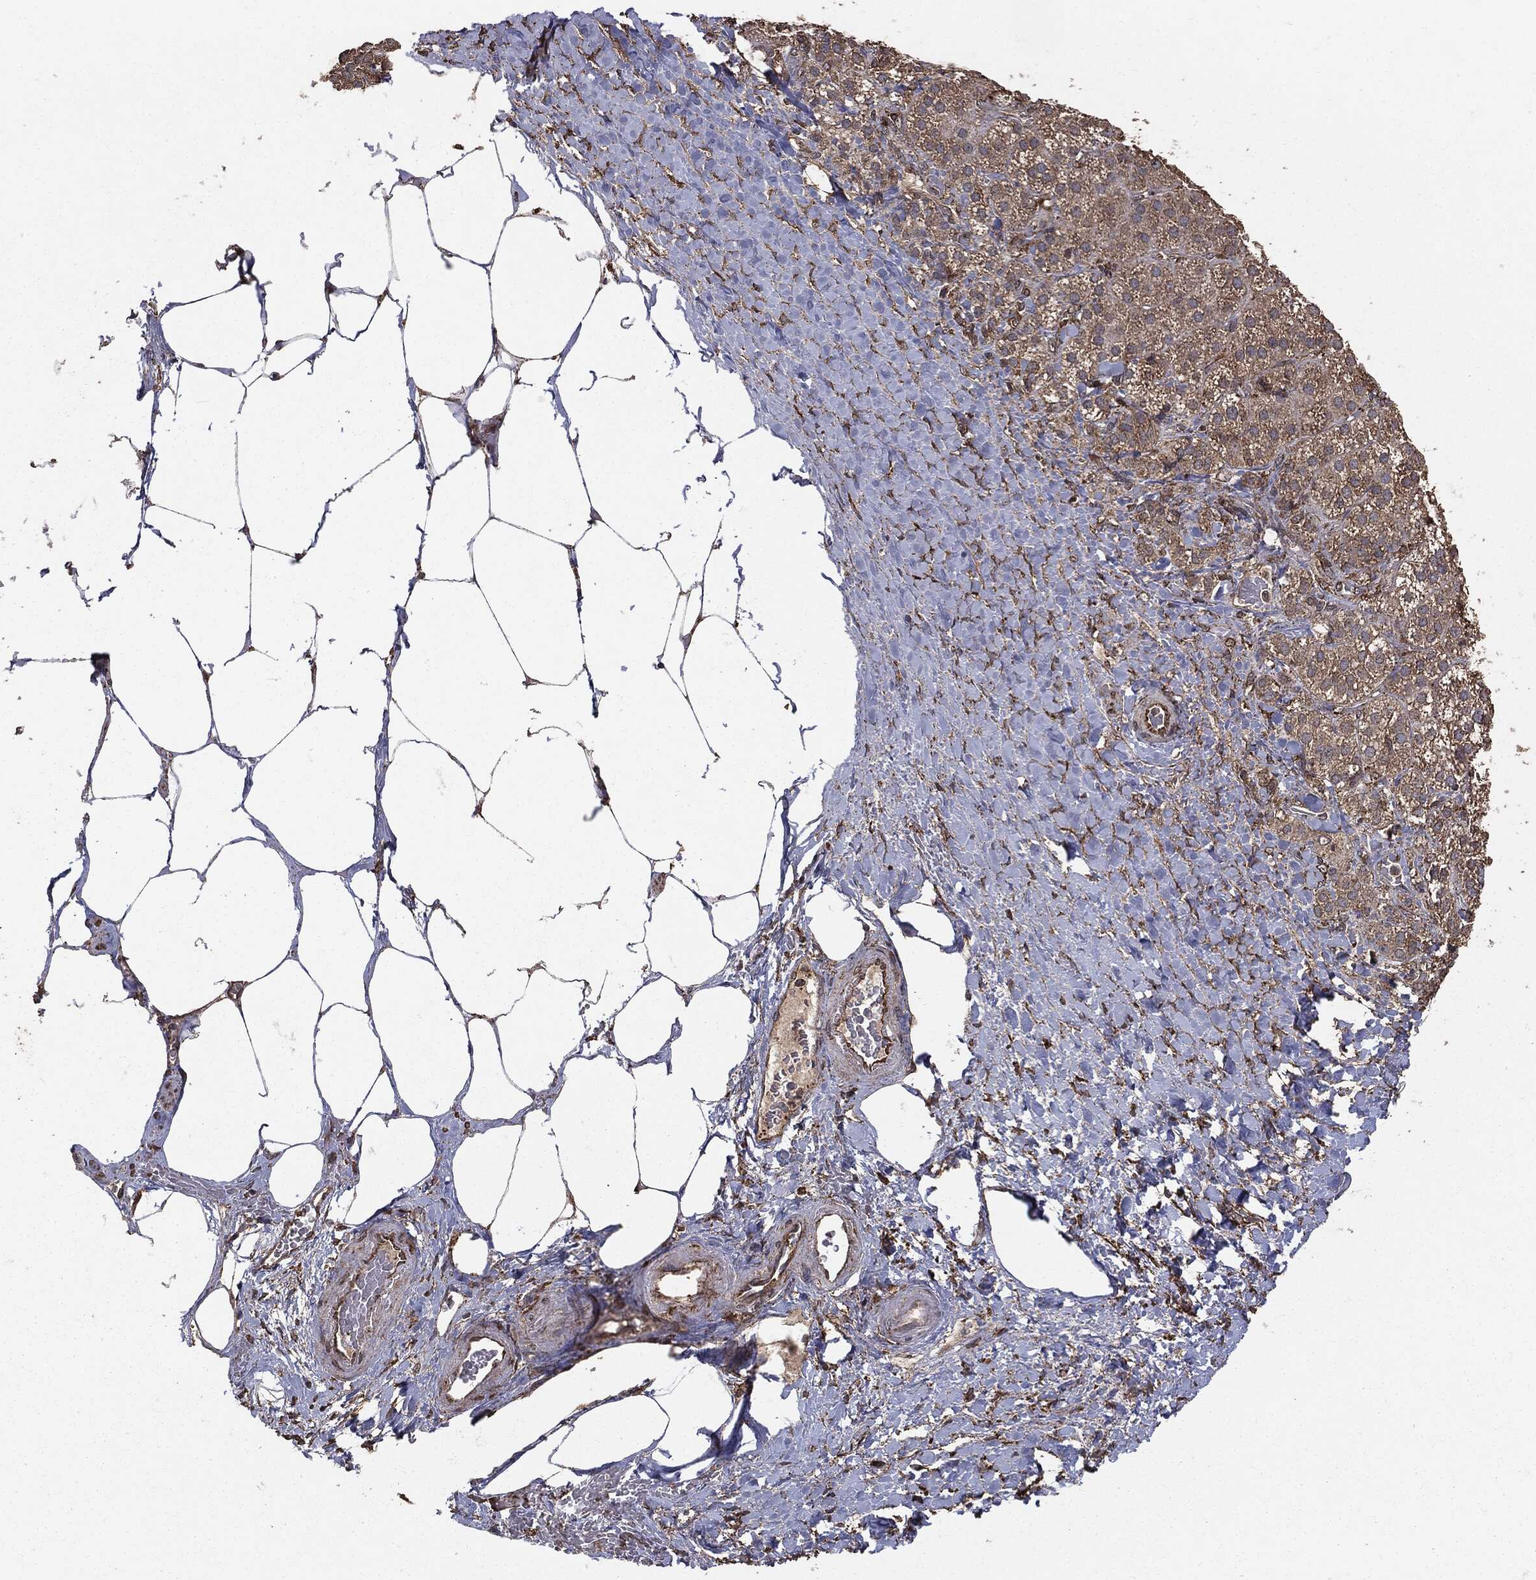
{"staining": {"intensity": "weak", "quantity": ">75%", "location": "cytoplasmic/membranous"}, "tissue": "adrenal gland", "cell_type": "Glandular cells", "image_type": "normal", "snomed": [{"axis": "morphology", "description": "Normal tissue, NOS"}, {"axis": "topography", "description": "Adrenal gland"}], "caption": "This is a micrograph of IHC staining of normal adrenal gland, which shows weak positivity in the cytoplasmic/membranous of glandular cells.", "gene": "MTOR", "patient": {"sex": "male", "age": 57}}